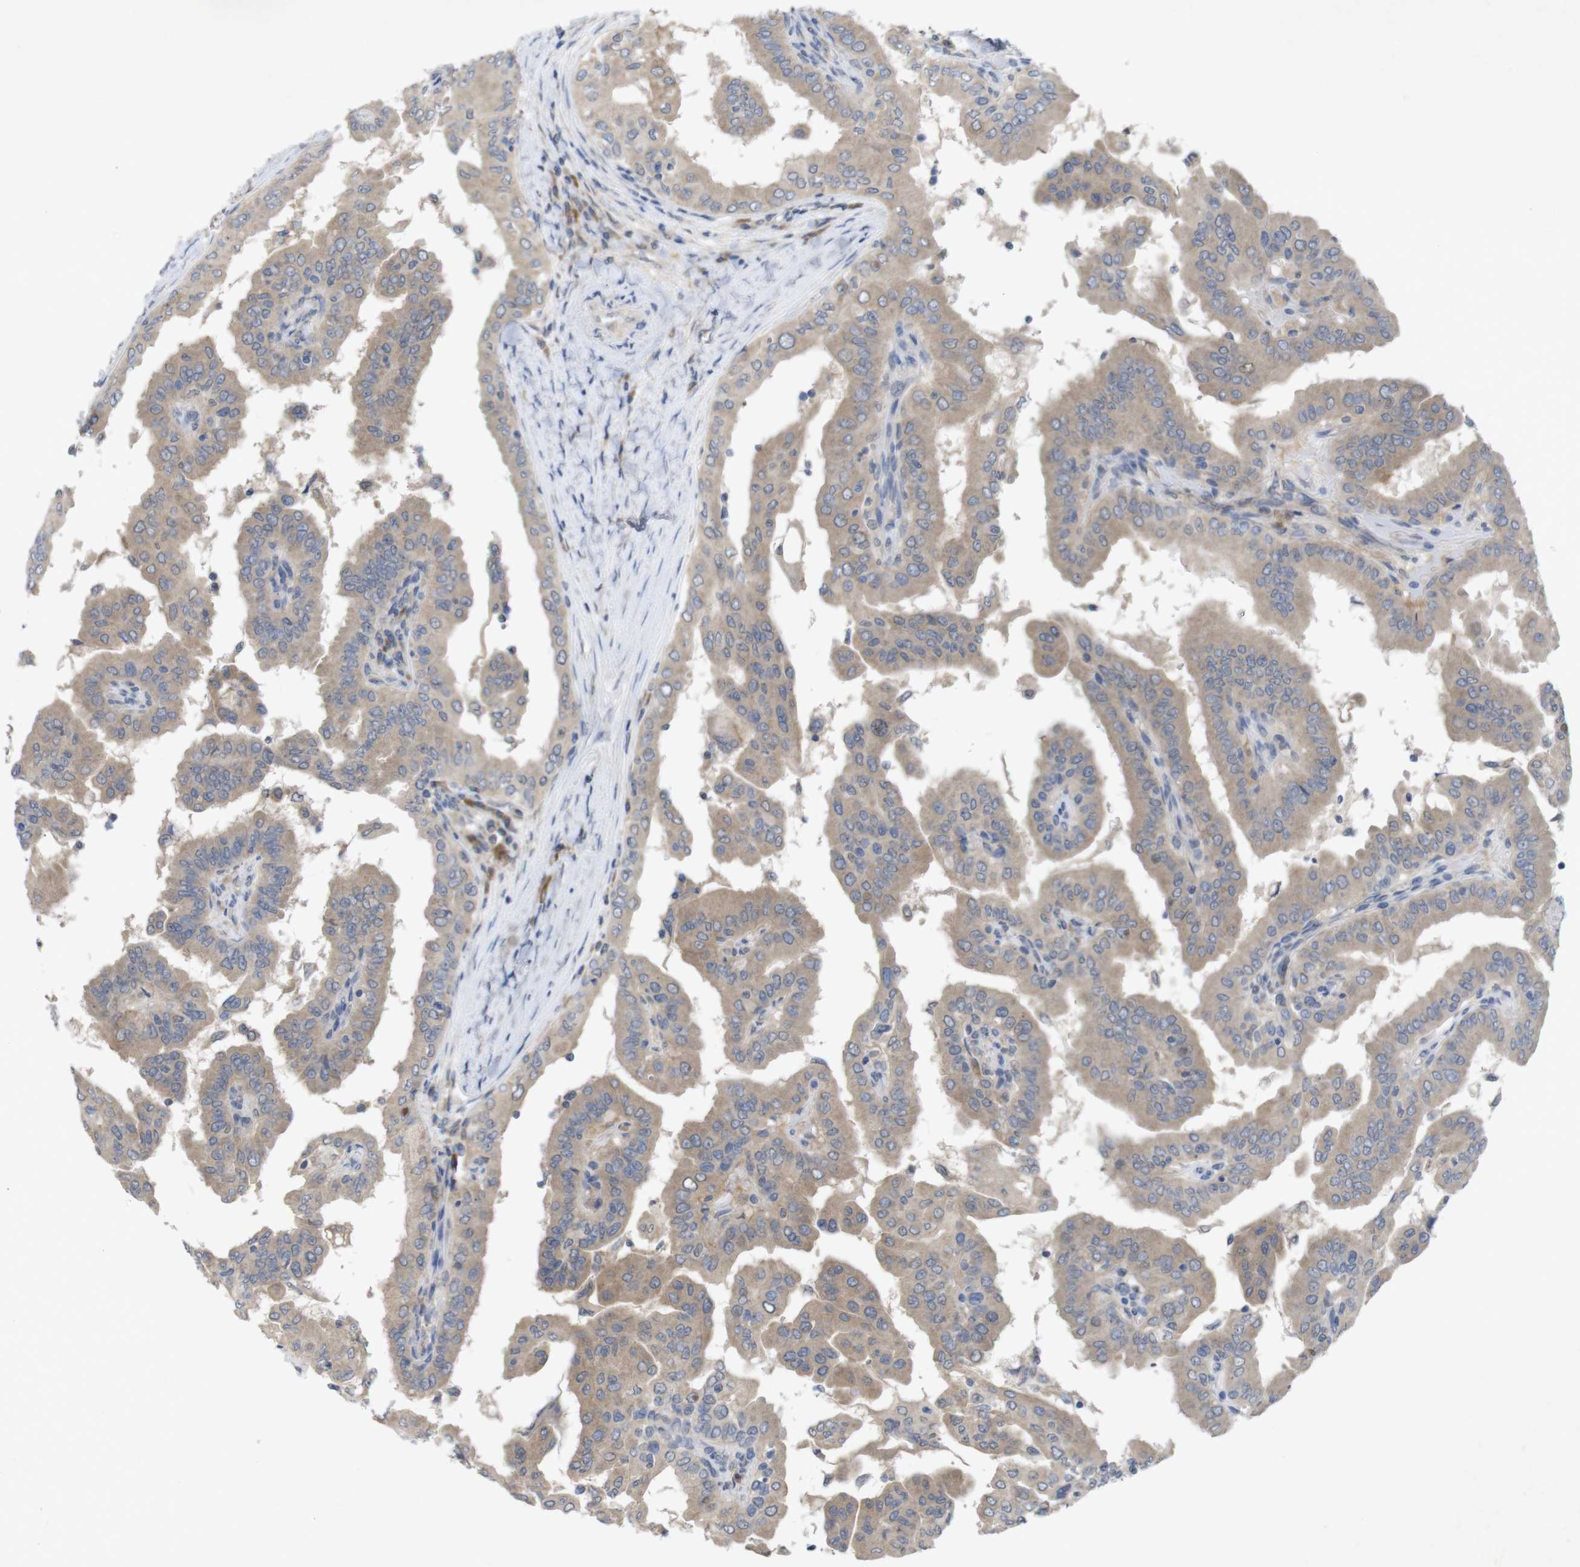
{"staining": {"intensity": "moderate", "quantity": ">75%", "location": "cytoplasmic/membranous"}, "tissue": "thyroid cancer", "cell_type": "Tumor cells", "image_type": "cancer", "snomed": [{"axis": "morphology", "description": "Papillary adenocarcinoma, NOS"}, {"axis": "topography", "description": "Thyroid gland"}], "caption": "Moderate cytoplasmic/membranous staining is seen in about >75% of tumor cells in thyroid cancer (papillary adenocarcinoma).", "gene": "BCAR3", "patient": {"sex": "male", "age": 33}}